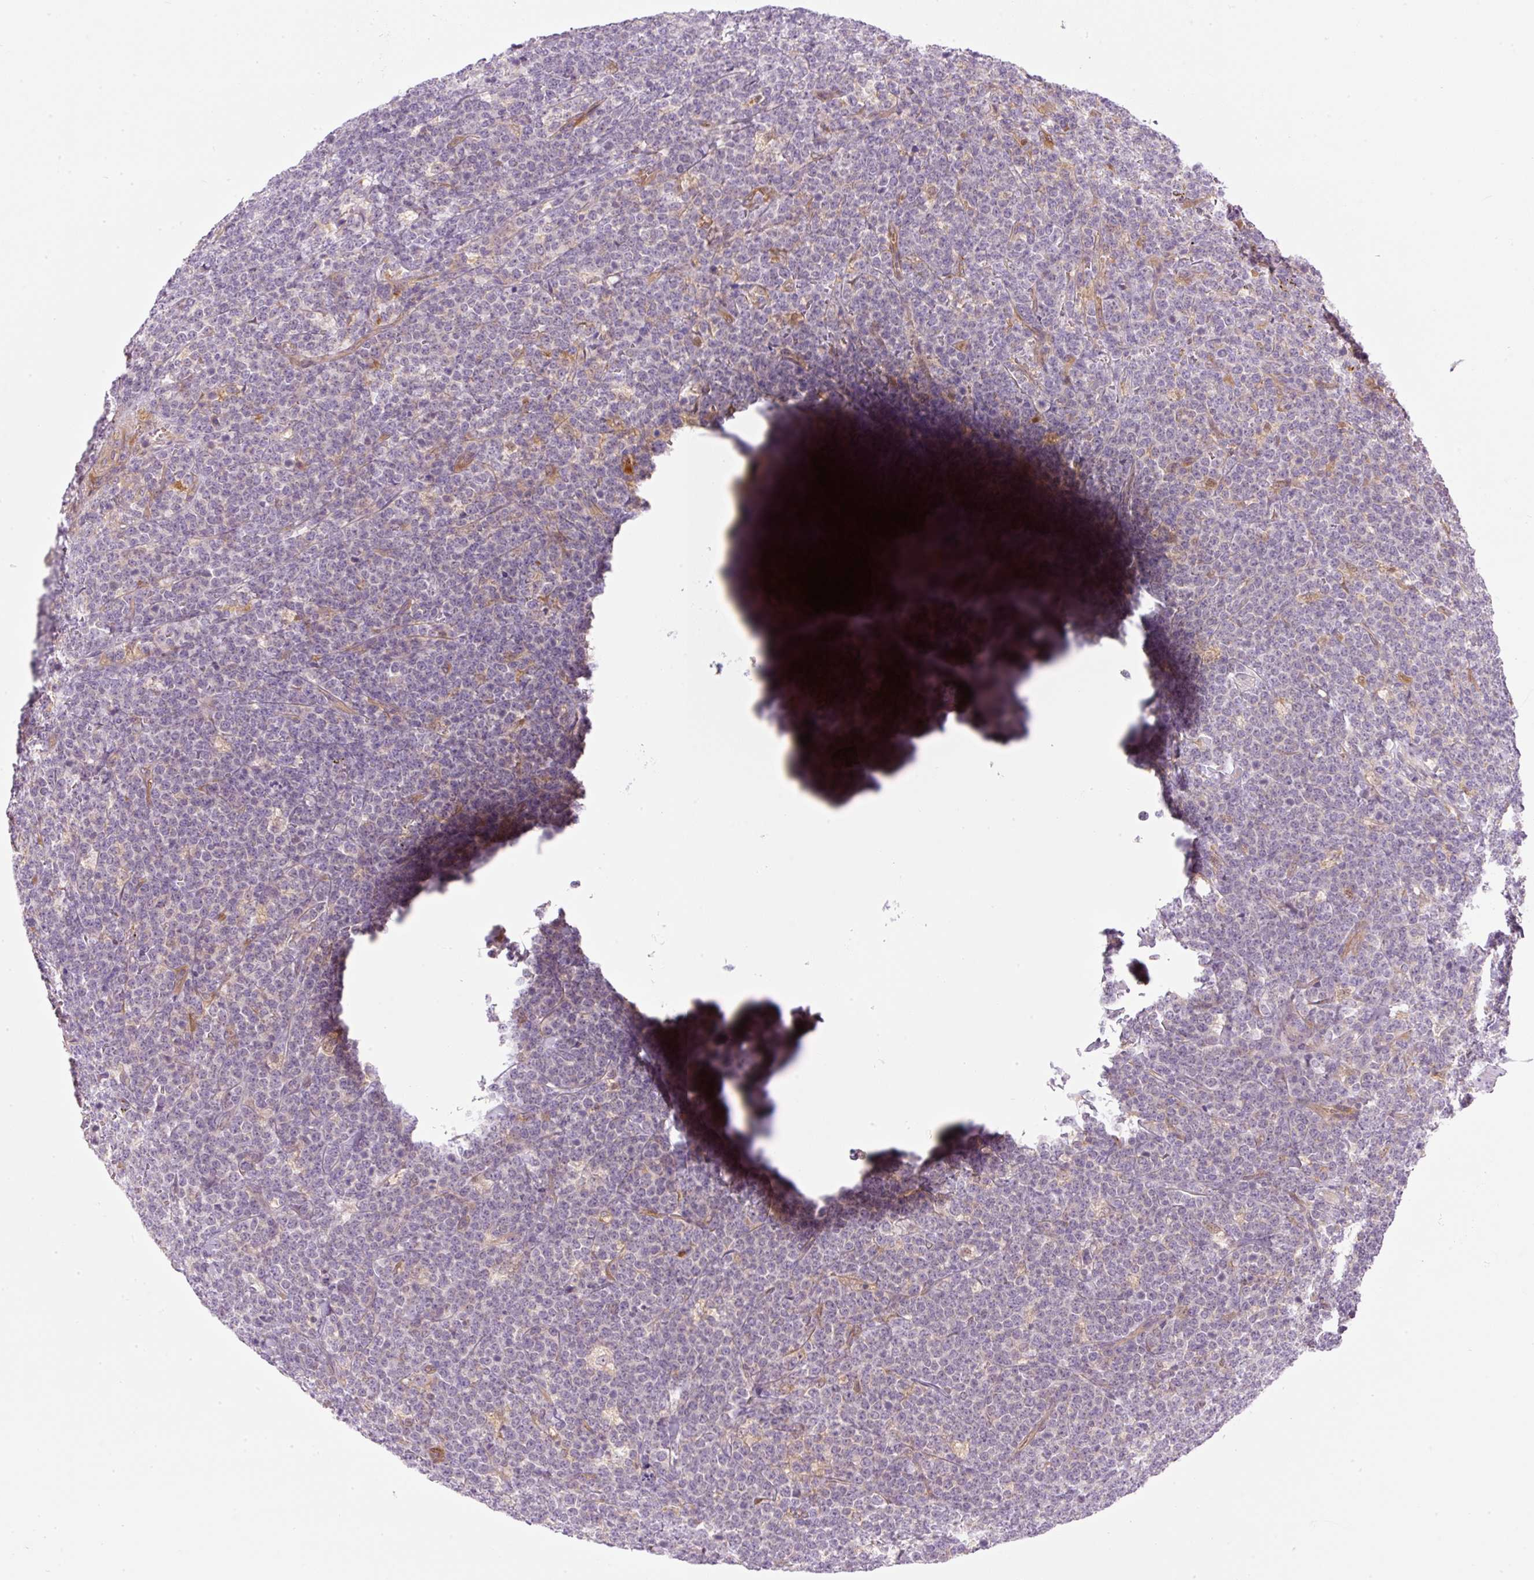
{"staining": {"intensity": "negative", "quantity": "none", "location": "none"}, "tissue": "lymphoma", "cell_type": "Tumor cells", "image_type": "cancer", "snomed": [{"axis": "morphology", "description": "Malignant lymphoma, non-Hodgkin's type, High grade"}, {"axis": "topography", "description": "Small intestine"}, {"axis": "topography", "description": "Colon"}], "caption": "Human lymphoma stained for a protein using IHC demonstrates no staining in tumor cells.", "gene": "OMA1", "patient": {"sex": "male", "age": 8}}